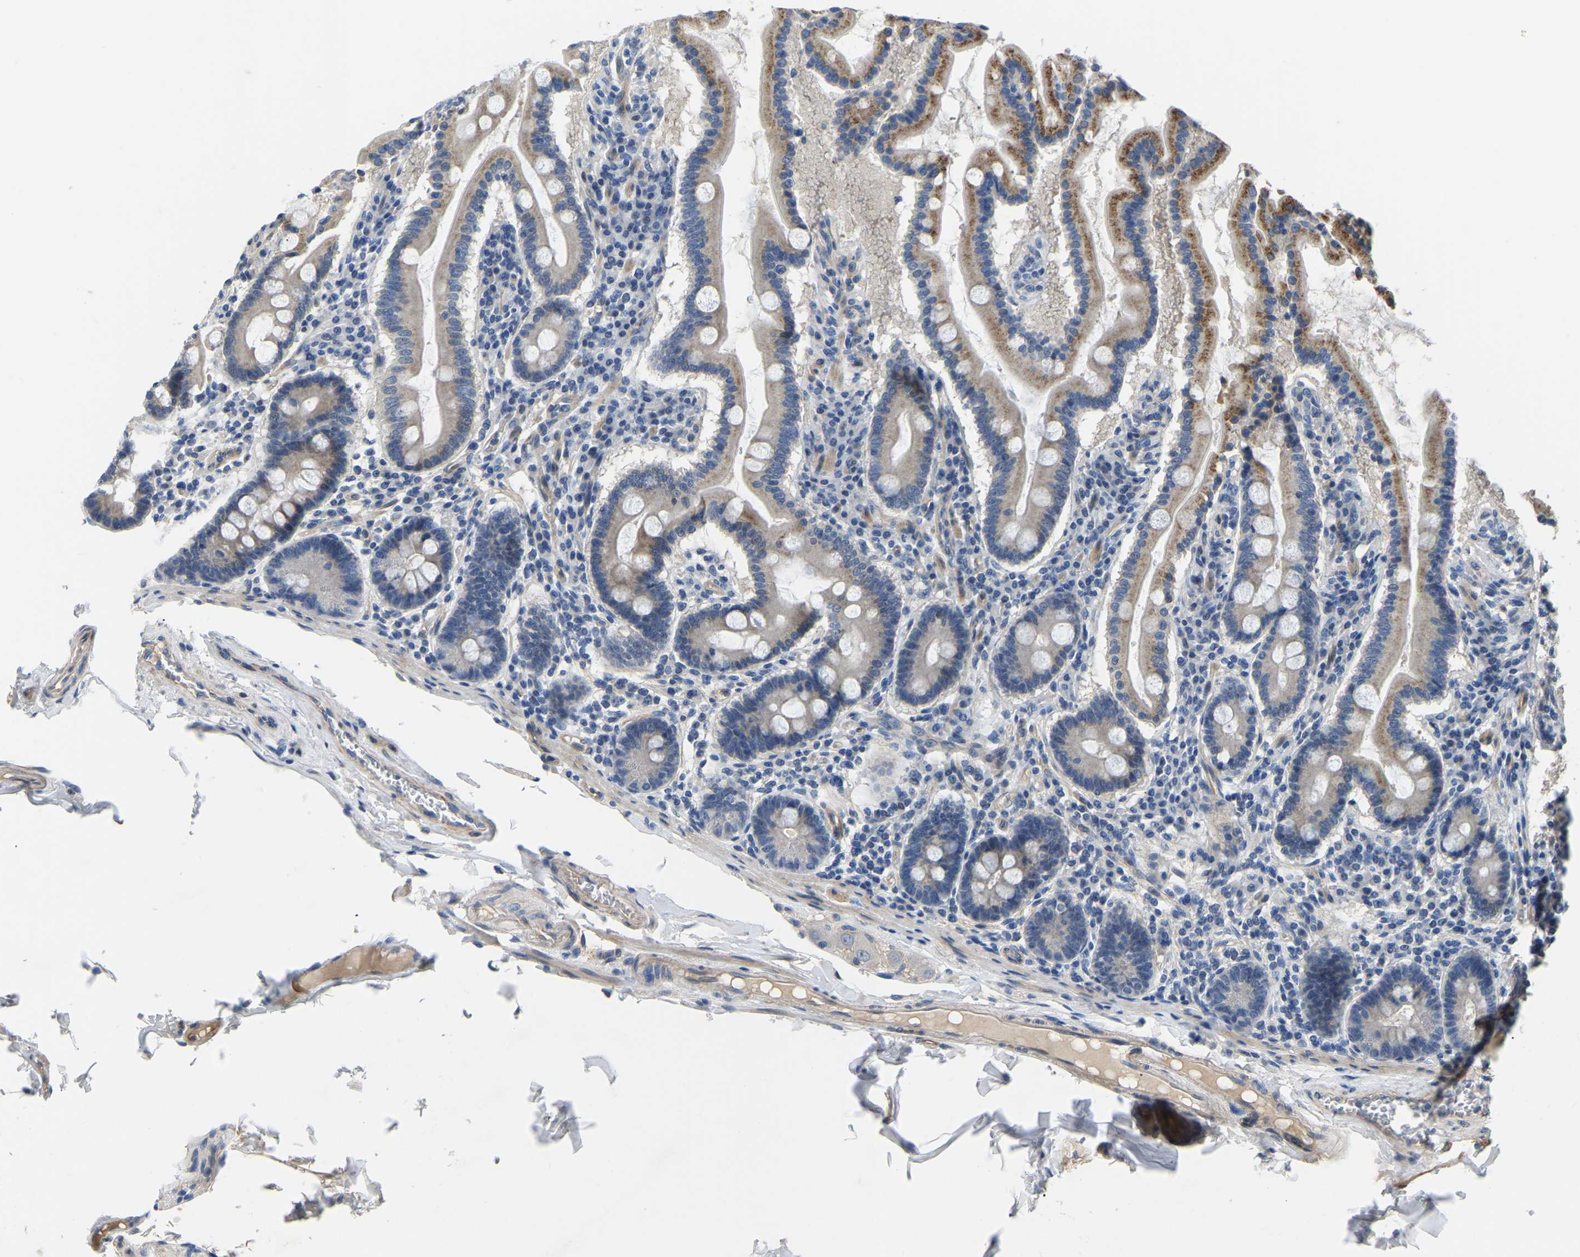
{"staining": {"intensity": "moderate", "quantity": "25%-75%", "location": "cytoplasmic/membranous"}, "tissue": "duodenum", "cell_type": "Glandular cells", "image_type": "normal", "snomed": [{"axis": "morphology", "description": "Normal tissue, NOS"}, {"axis": "topography", "description": "Duodenum"}], "caption": "Immunohistochemistry (IHC) of unremarkable duodenum exhibits medium levels of moderate cytoplasmic/membranous positivity in approximately 25%-75% of glandular cells.", "gene": "HIGD2B", "patient": {"sex": "male", "age": 50}}